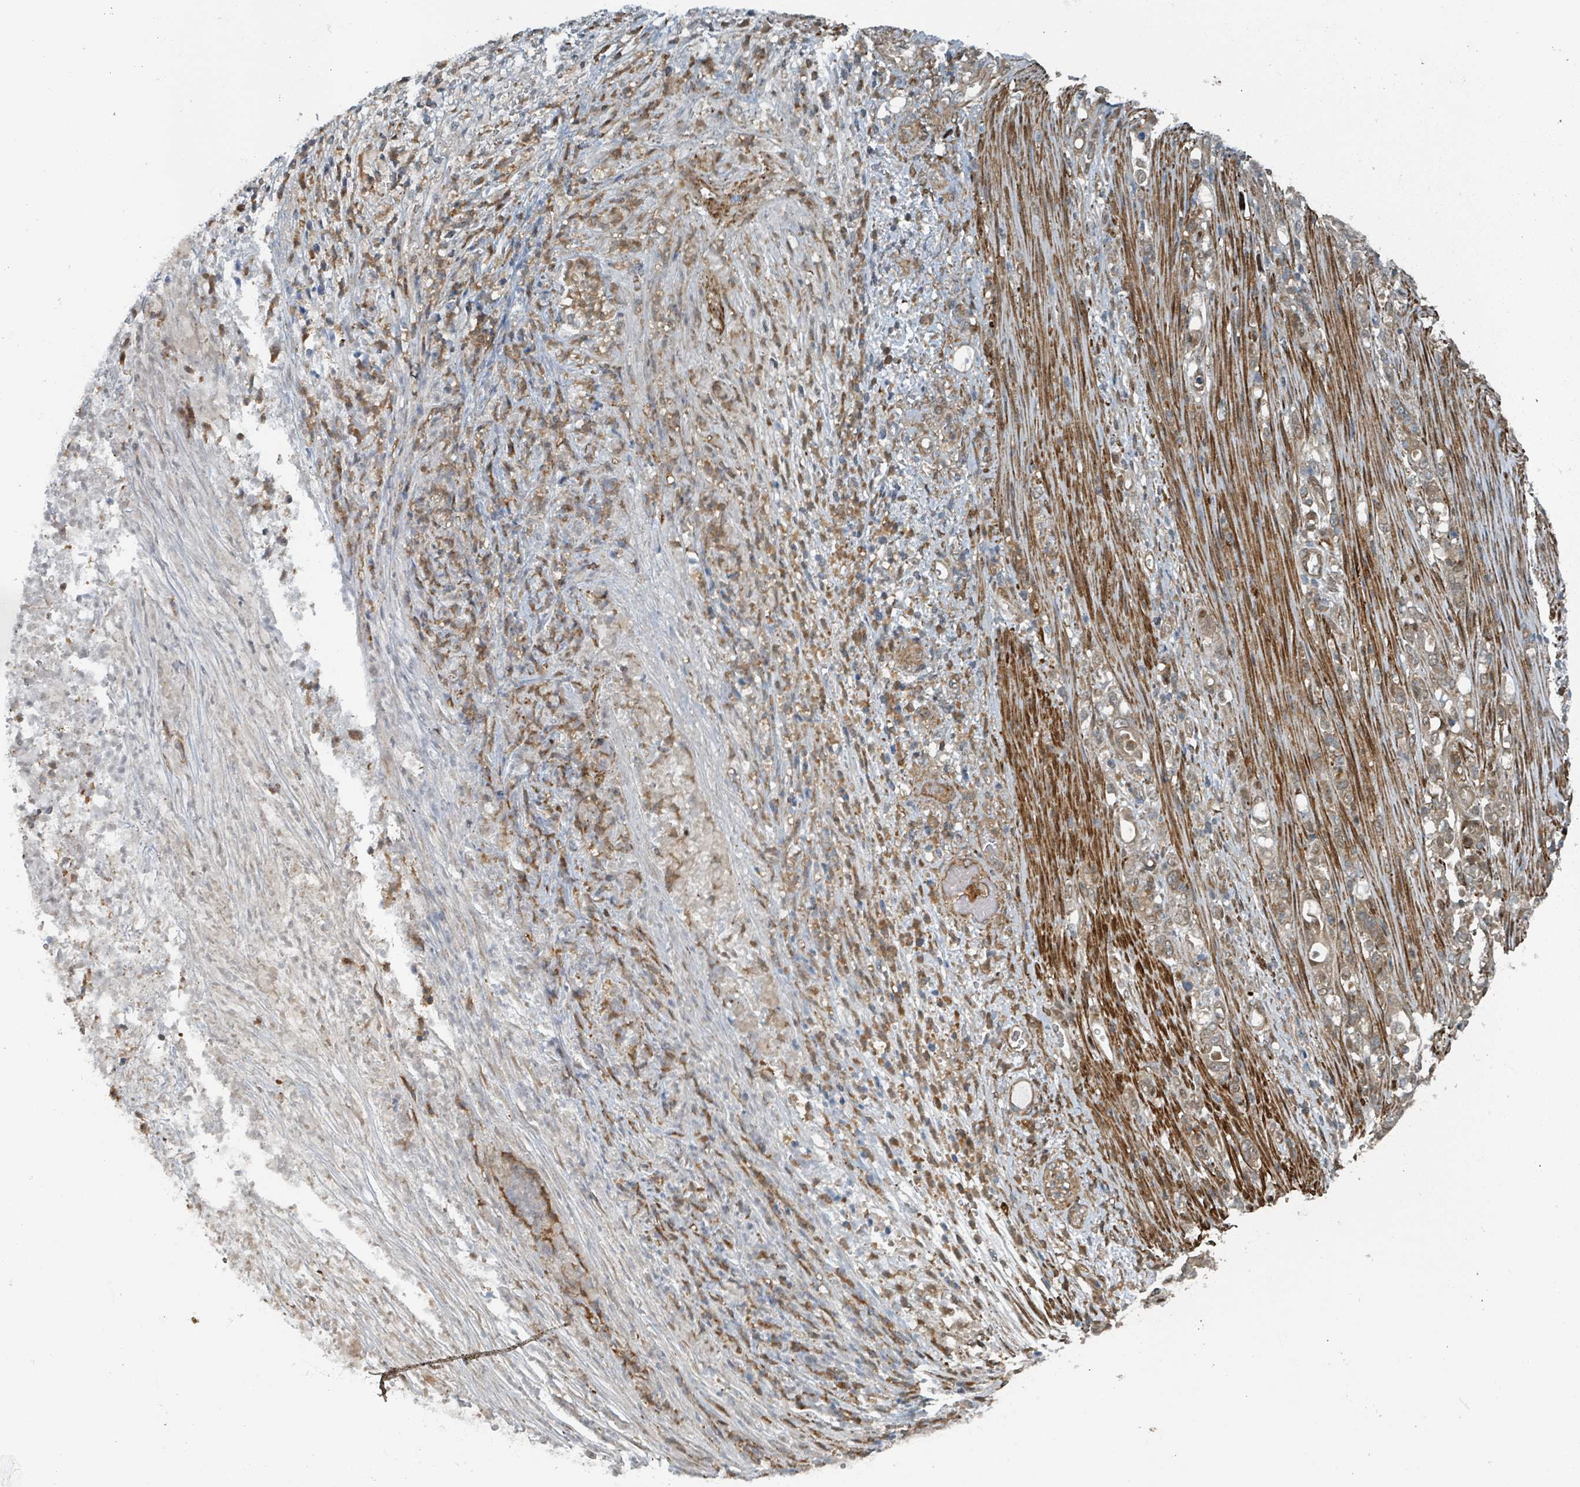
{"staining": {"intensity": "weak", "quantity": ">75%", "location": "cytoplasmic/membranous"}, "tissue": "stomach cancer", "cell_type": "Tumor cells", "image_type": "cancer", "snomed": [{"axis": "morphology", "description": "Normal tissue, NOS"}, {"axis": "morphology", "description": "Adenocarcinoma, NOS"}, {"axis": "topography", "description": "Stomach"}], "caption": "Protein staining demonstrates weak cytoplasmic/membranous expression in about >75% of tumor cells in stomach adenocarcinoma. (DAB = brown stain, brightfield microscopy at high magnification).", "gene": "RHPN2", "patient": {"sex": "female", "age": 79}}